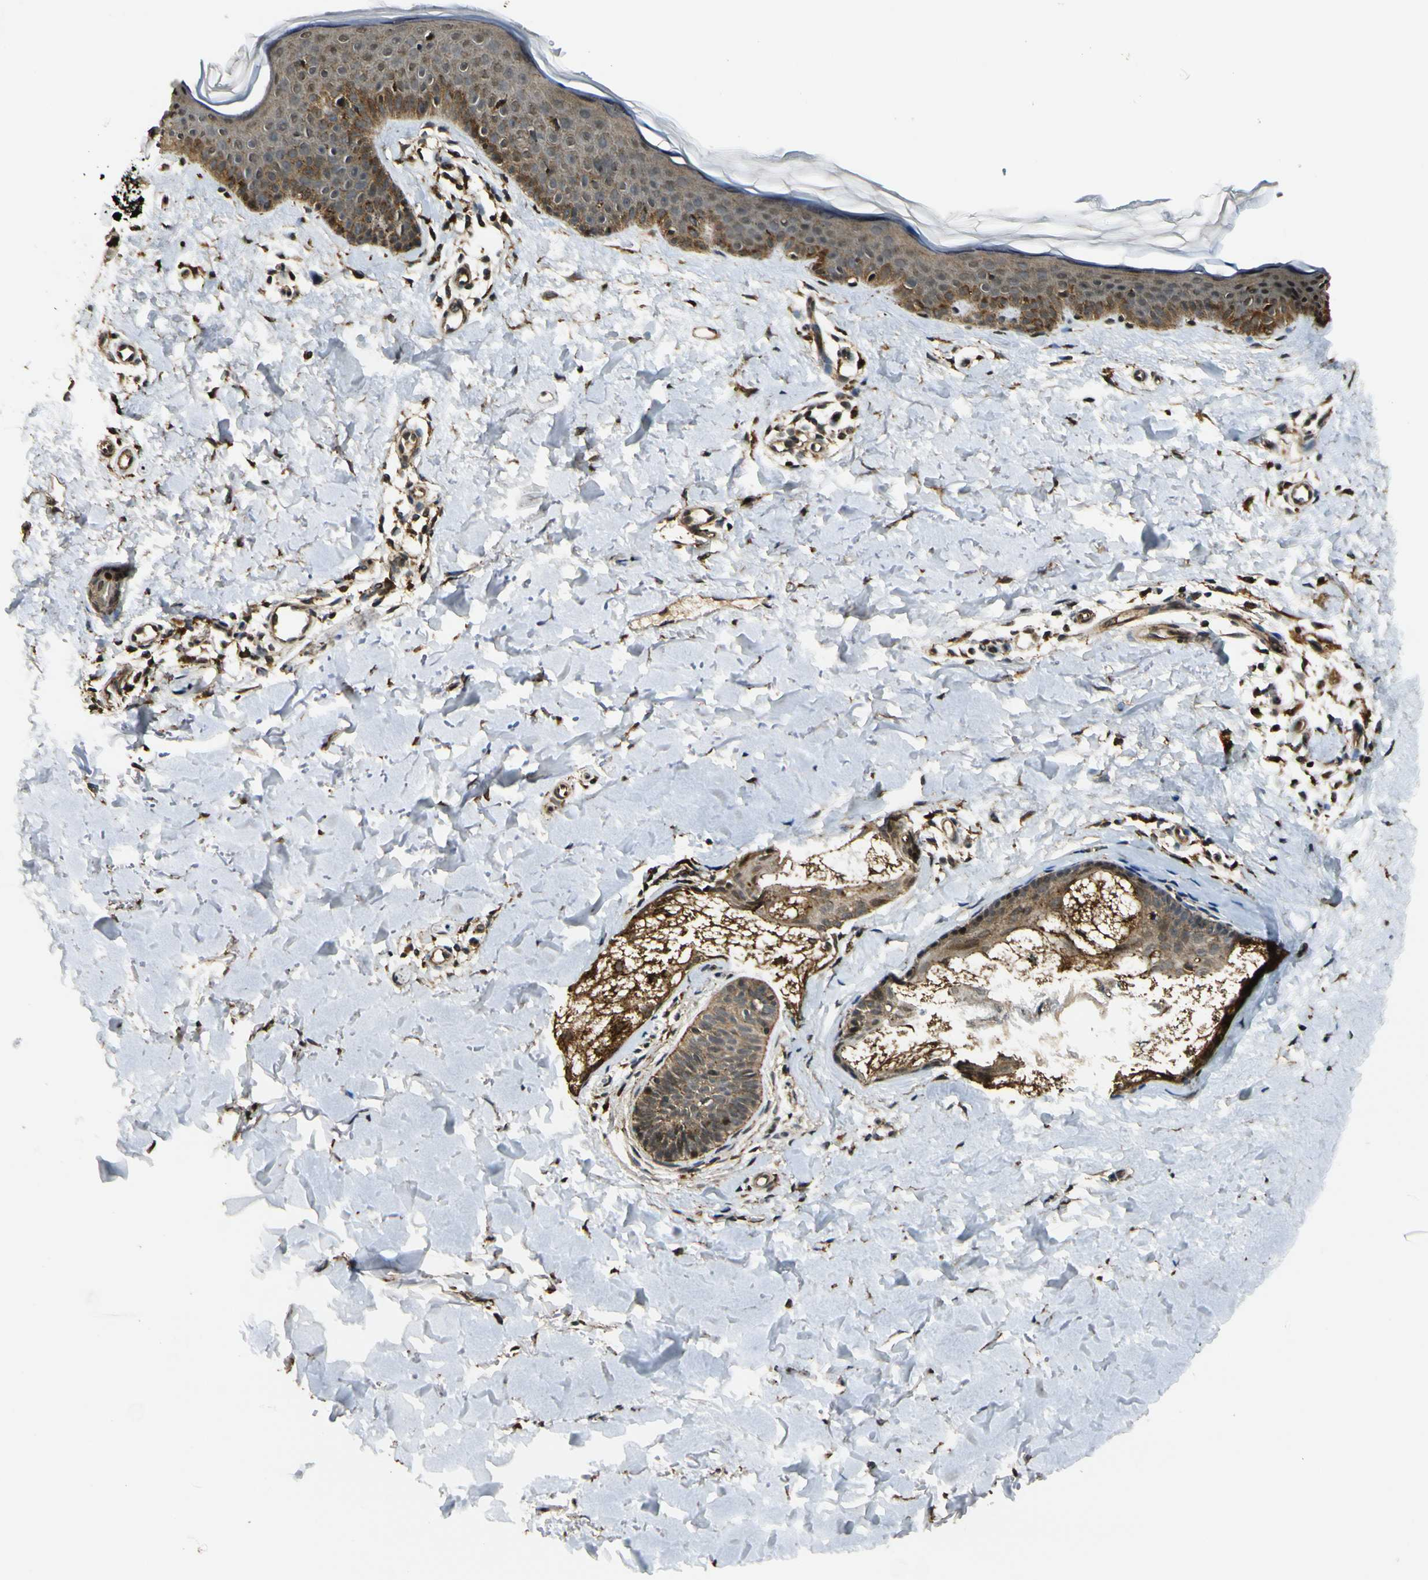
{"staining": {"intensity": "strong", "quantity": ">75%", "location": "cytoplasmic/membranous"}, "tissue": "skin", "cell_type": "Fibroblasts", "image_type": "normal", "snomed": [{"axis": "morphology", "description": "Normal tissue, NOS"}, {"axis": "topography", "description": "Skin"}], "caption": "An IHC image of unremarkable tissue is shown. Protein staining in brown shows strong cytoplasmic/membranous positivity in skin within fibroblasts.", "gene": "LAMTOR1", "patient": {"sex": "female", "age": 56}}